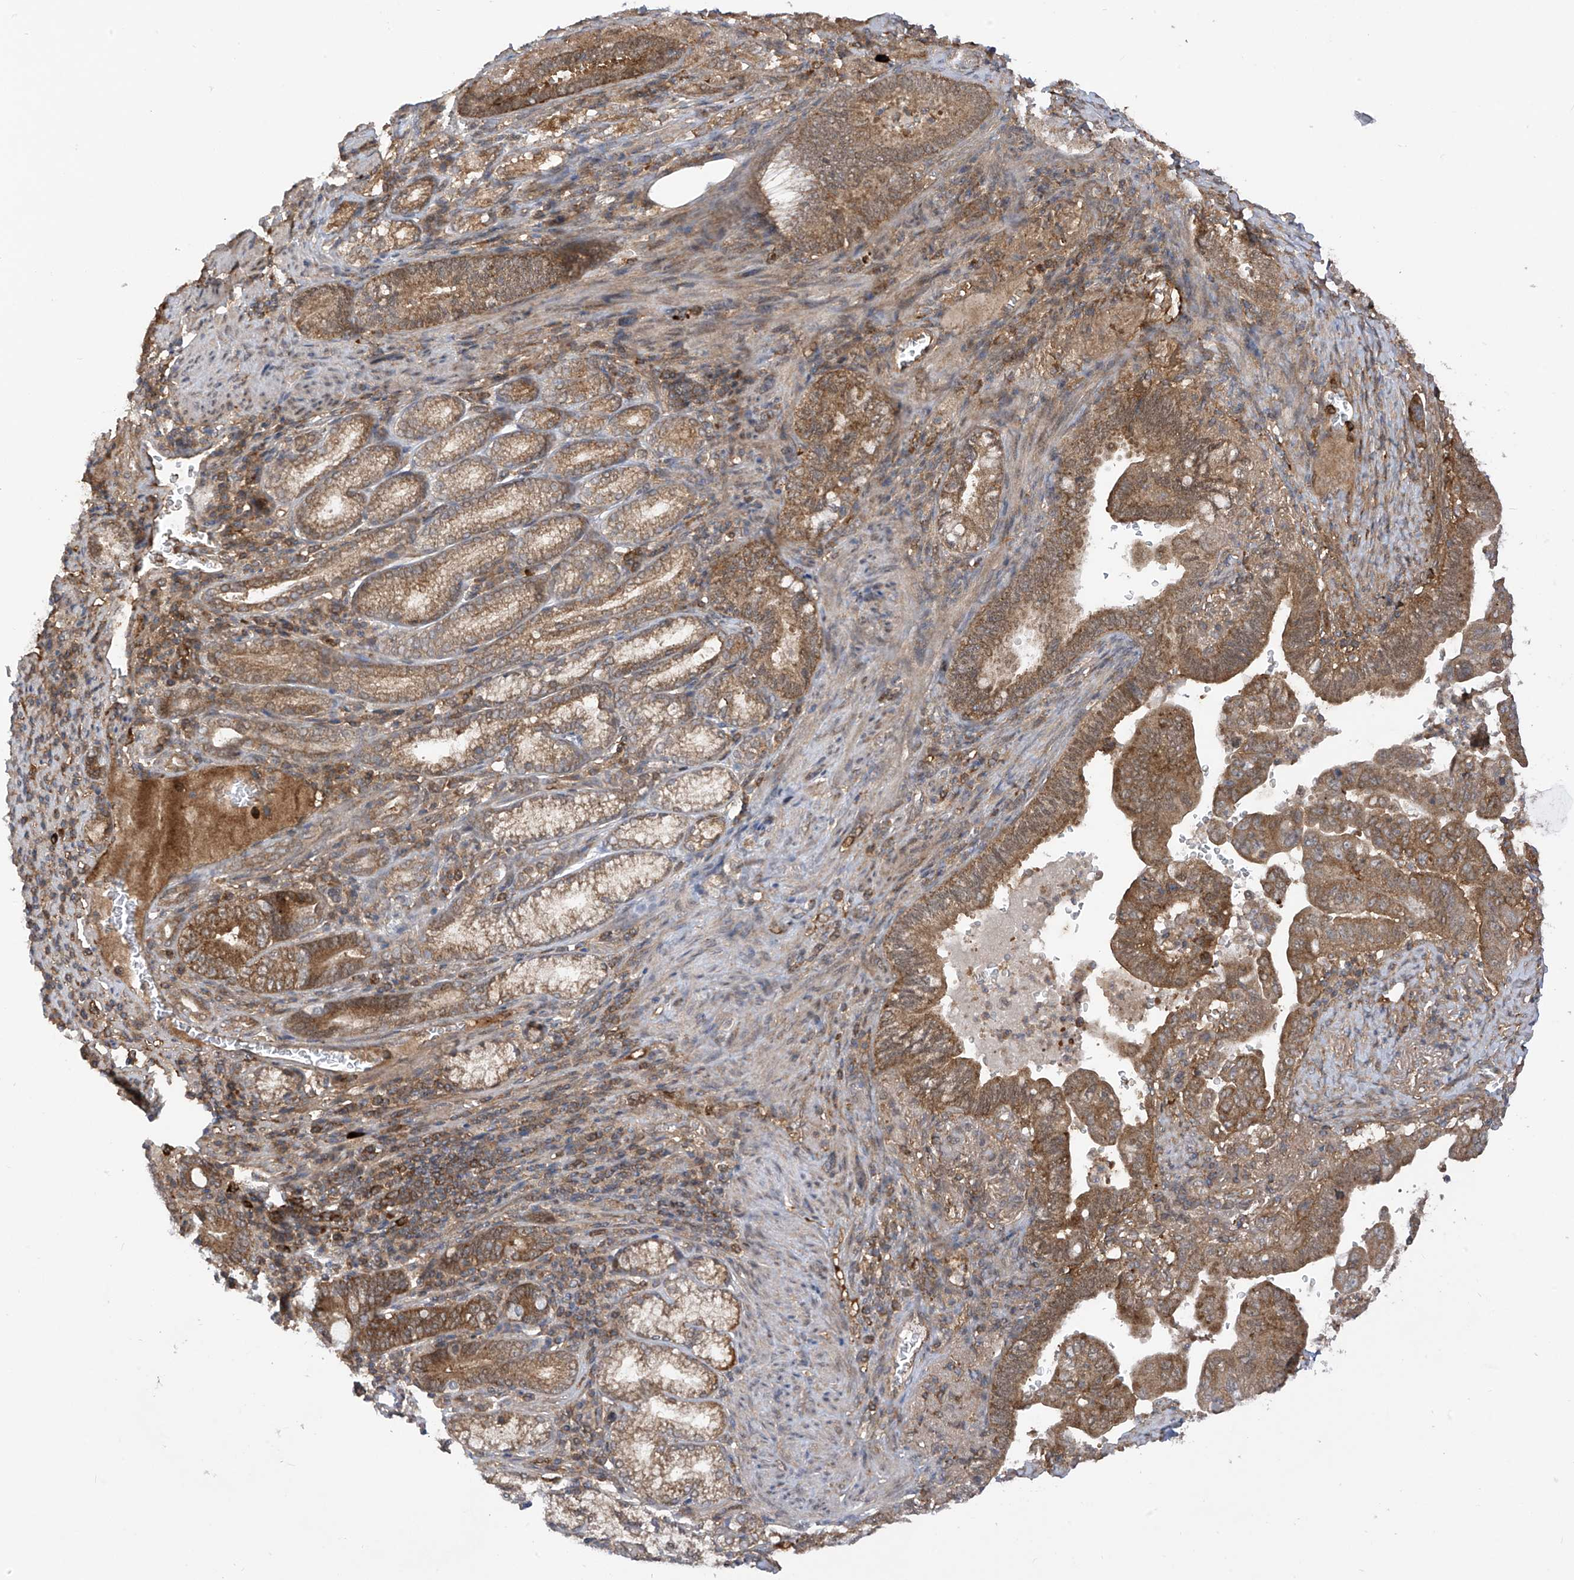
{"staining": {"intensity": "moderate", "quantity": ">75%", "location": "cytoplasmic/membranous"}, "tissue": "pancreatic cancer", "cell_type": "Tumor cells", "image_type": "cancer", "snomed": [{"axis": "morphology", "description": "Adenocarcinoma, NOS"}, {"axis": "topography", "description": "Pancreas"}], "caption": "Tumor cells exhibit moderate cytoplasmic/membranous staining in approximately >75% of cells in adenocarcinoma (pancreatic).", "gene": "REPS1", "patient": {"sex": "male", "age": 70}}